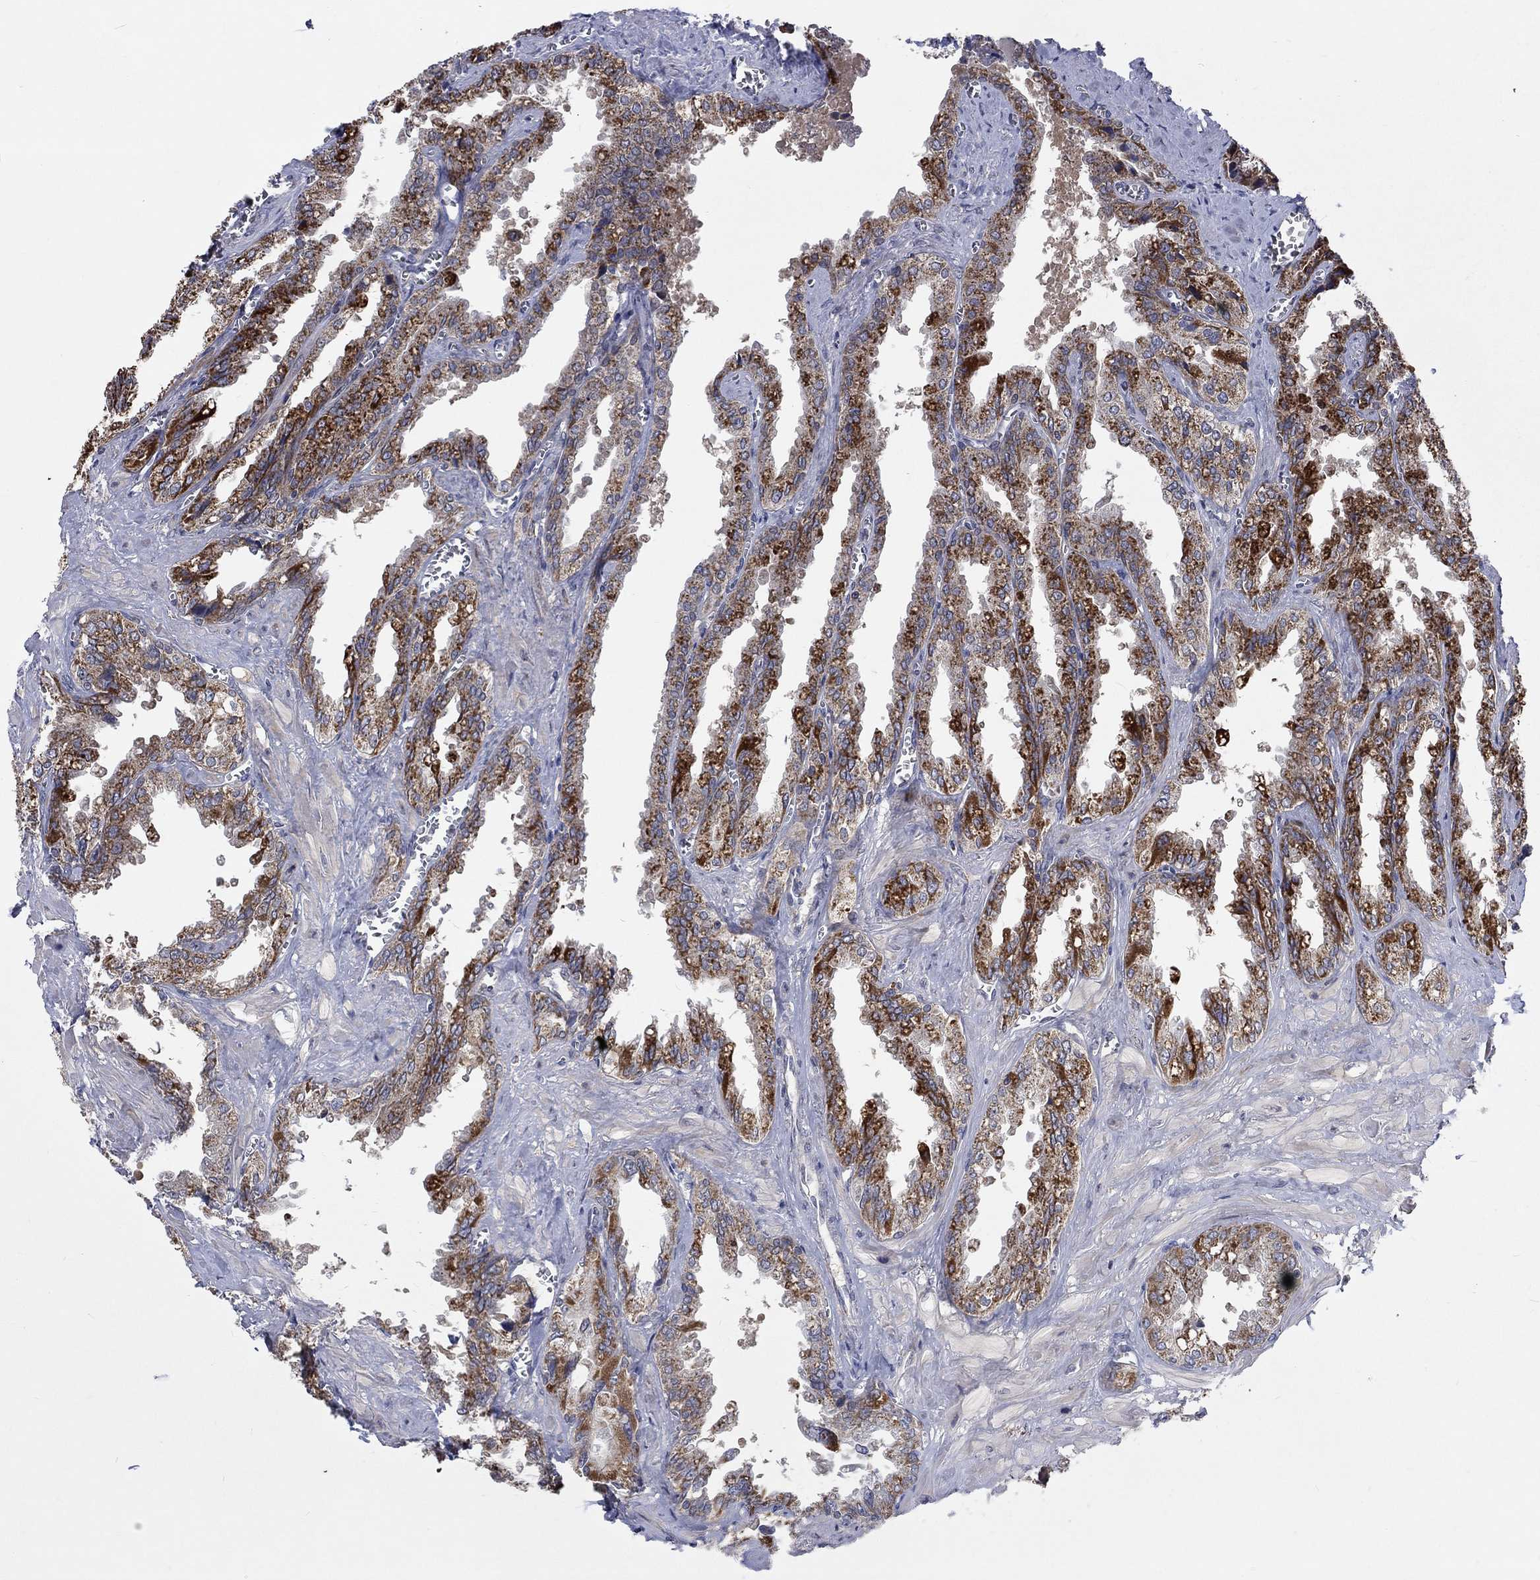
{"staining": {"intensity": "strong", "quantity": "25%-75%", "location": "cytoplasmic/membranous"}, "tissue": "seminal vesicle", "cell_type": "Glandular cells", "image_type": "normal", "snomed": [{"axis": "morphology", "description": "Normal tissue, NOS"}, {"axis": "topography", "description": "Seminal veicle"}], "caption": "Strong cytoplasmic/membranous protein staining is seen in approximately 25%-75% of glandular cells in seminal vesicle. (DAB IHC, brown staining for protein, blue staining for nuclei).", "gene": "NME7", "patient": {"sex": "male", "age": 67}}